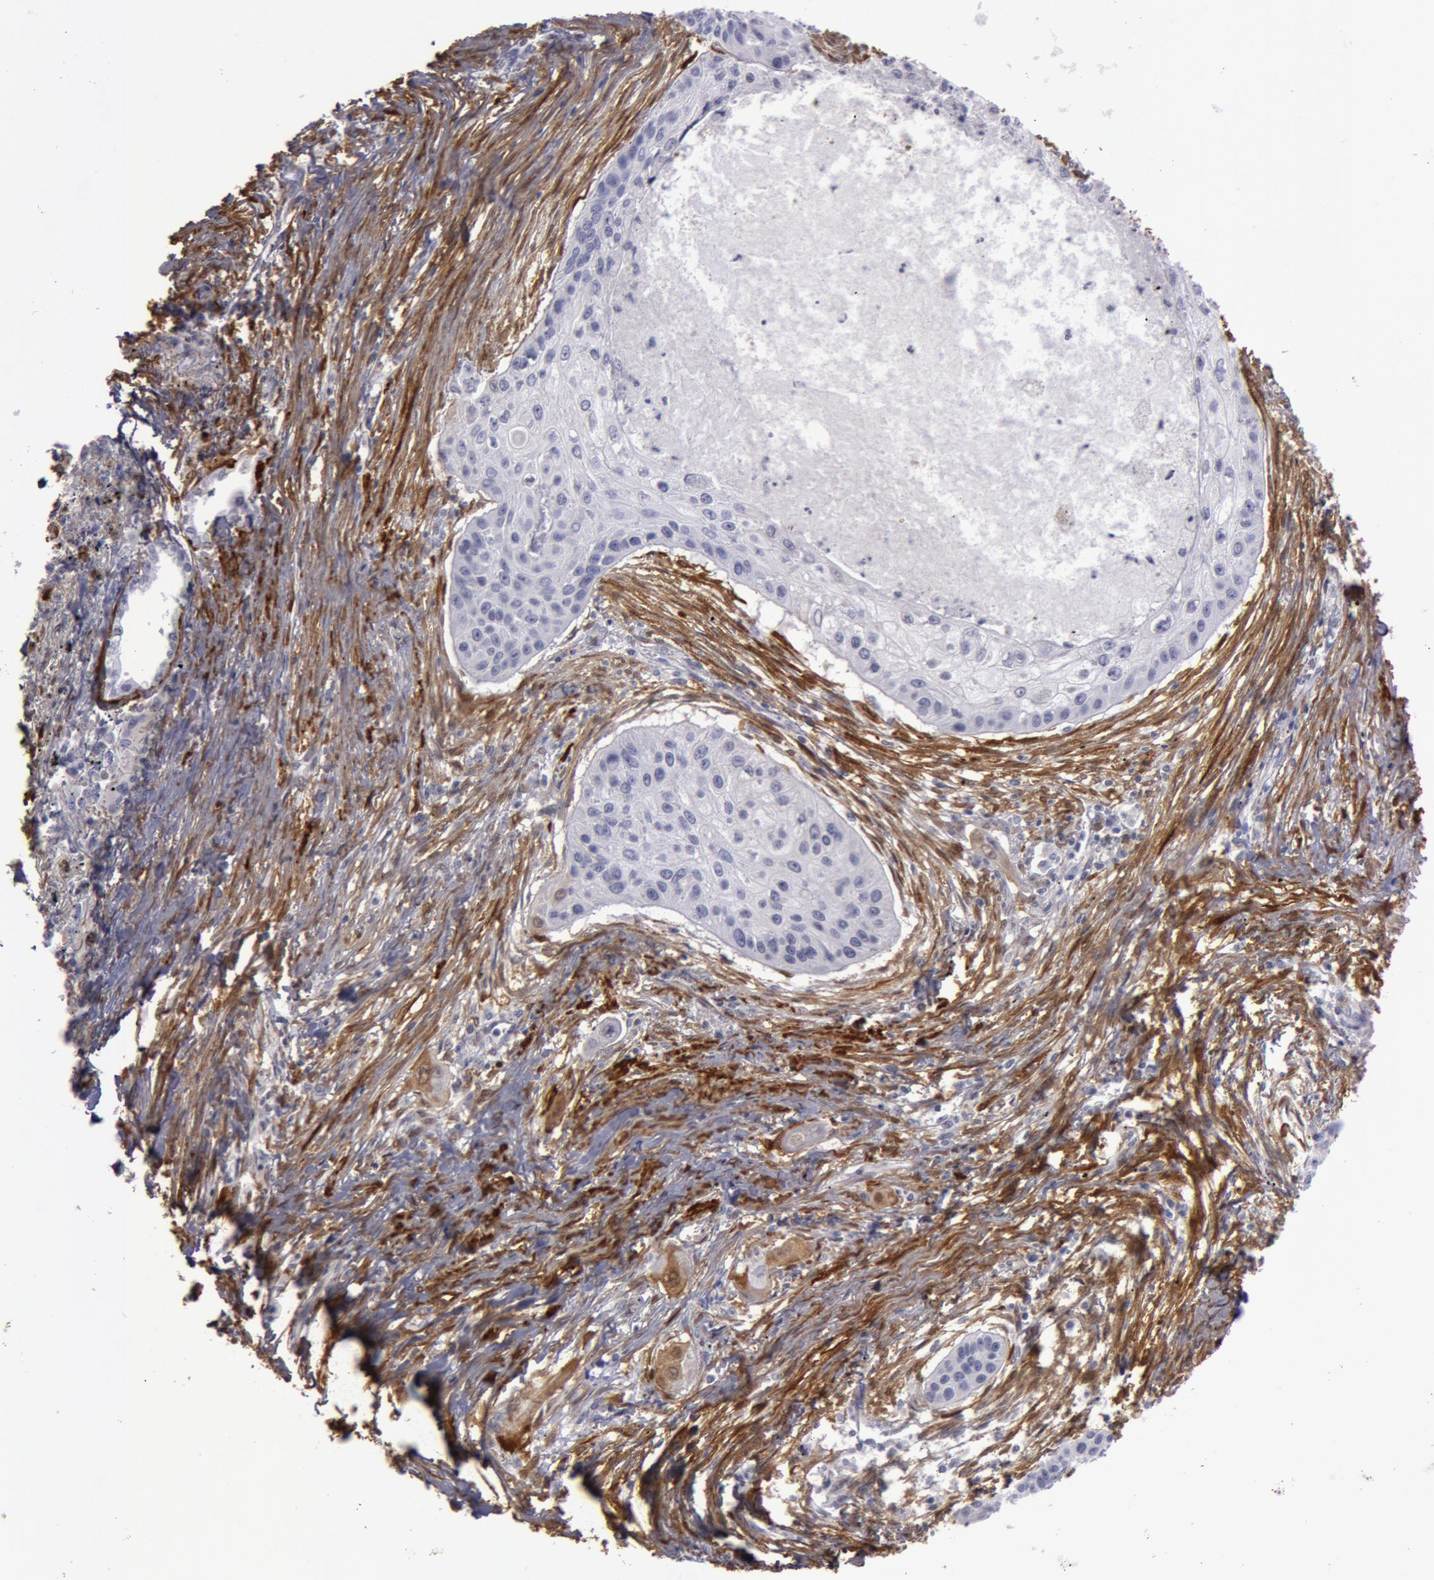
{"staining": {"intensity": "negative", "quantity": "none", "location": "none"}, "tissue": "lung cancer", "cell_type": "Tumor cells", "image_type": "cancer", "snomed": [{"axis": "morphology", "description": "Squamous cell carcinoma, NOS"}, {"axis": "topography", "description": "Lung"}], "caption": "This is an immunohistochemistry (IHC) image of human lung squamous cell carcinoma. There is no positivity in tumor cells.", "gene": "TAGLN", "patient": {"sex": "male", "age": 71}}